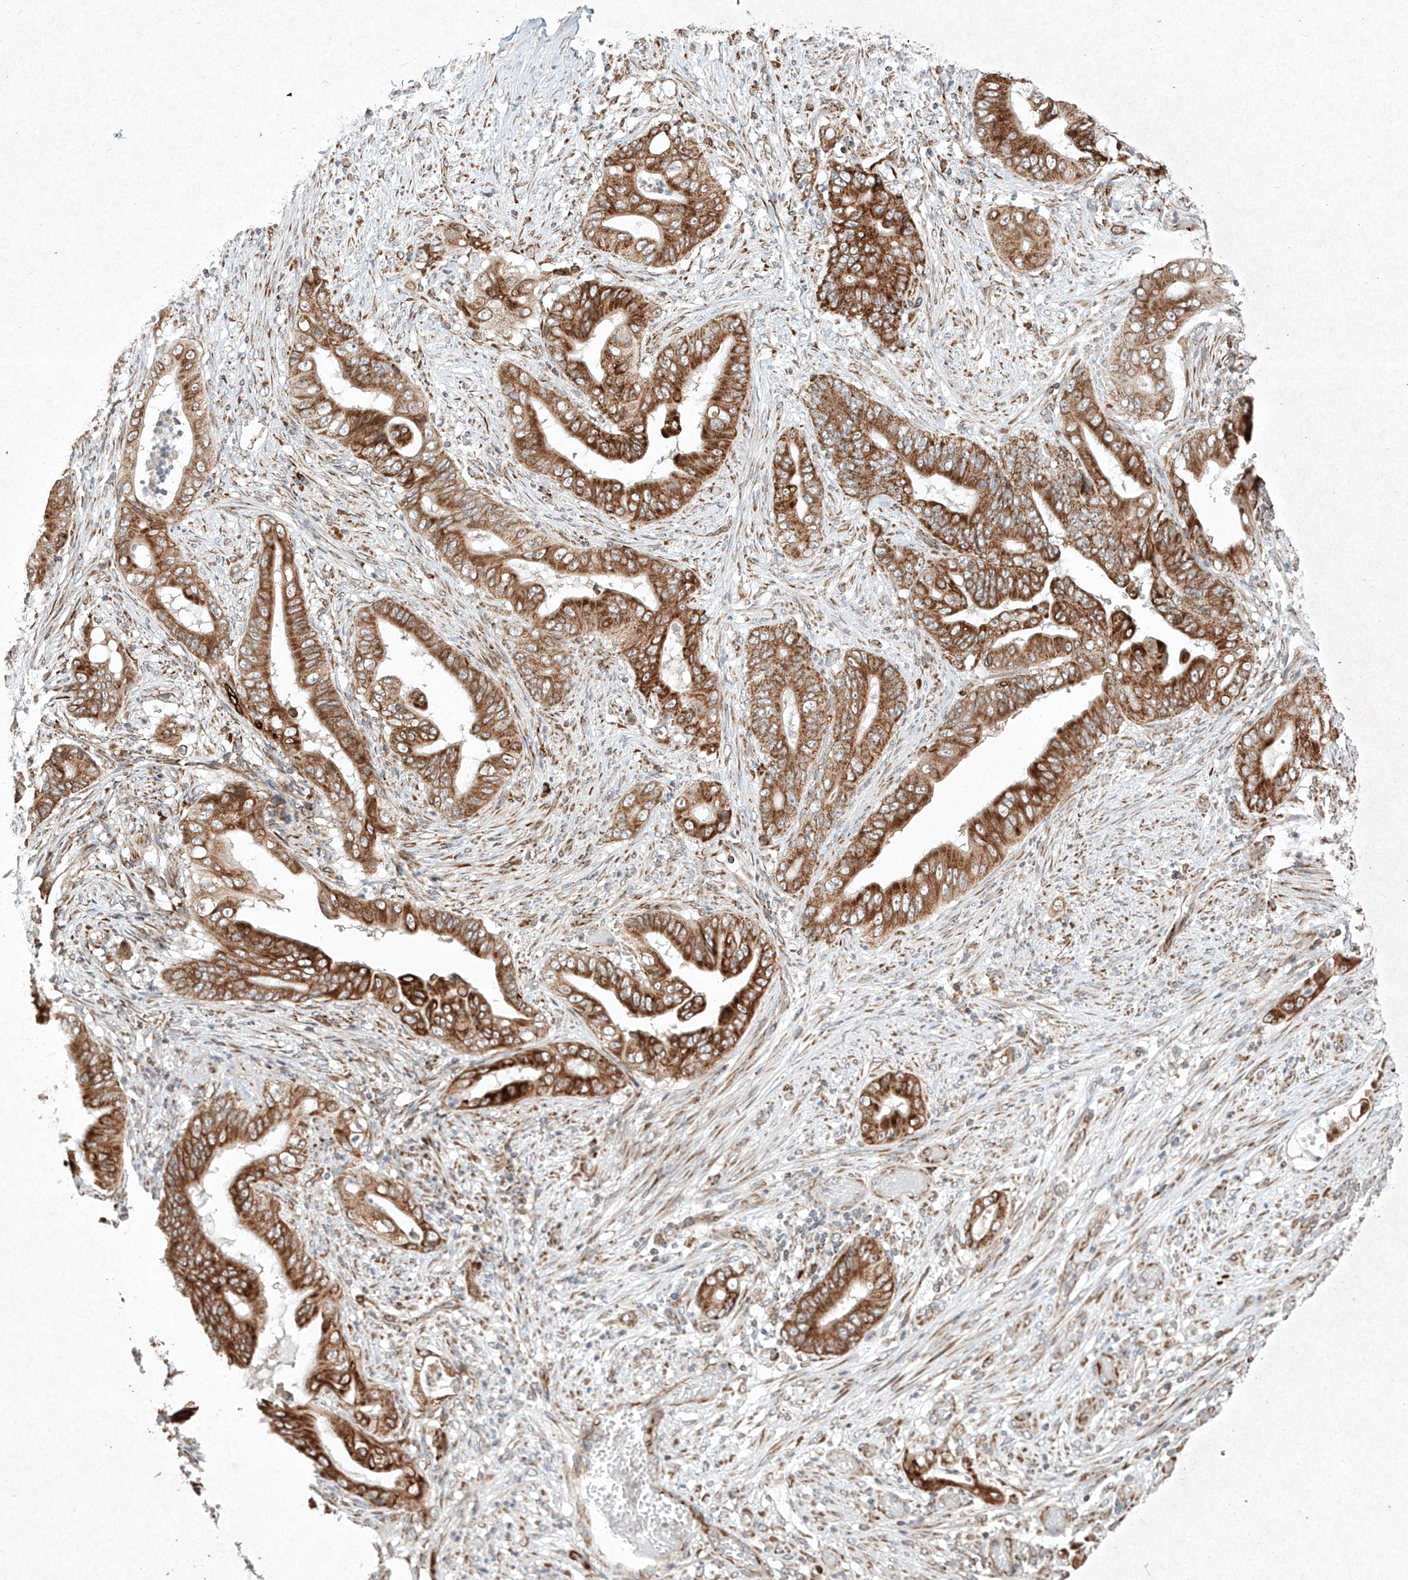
{"staining": {"intensity": "strong", "quantity": ">75%", "location": "cytoplasmic/membranous"}, "tissue": "stomach cancer", "cell_type": "Tumor cells", "image_type": "cancer", "snomed": [{"axis": "morphology", "description": "Adenocarcinoma, NOS"}, {"axis": "topography", "description": "Stomach"}], "caption": "Brown immunohistochemical staining in human stomach cancer (adenocarcinoma) reveals strong cytoplasmic/membranous staining in about >75% of tumor cells. The staining is performed using DAB (3,3'-diaminobenzidine) brown chromogen to label protein expression. The nuclei are counter-stained blue using hematoxylin.", "gene": "SEMA3B", "patient": {"sex": "female", "age": 73}}